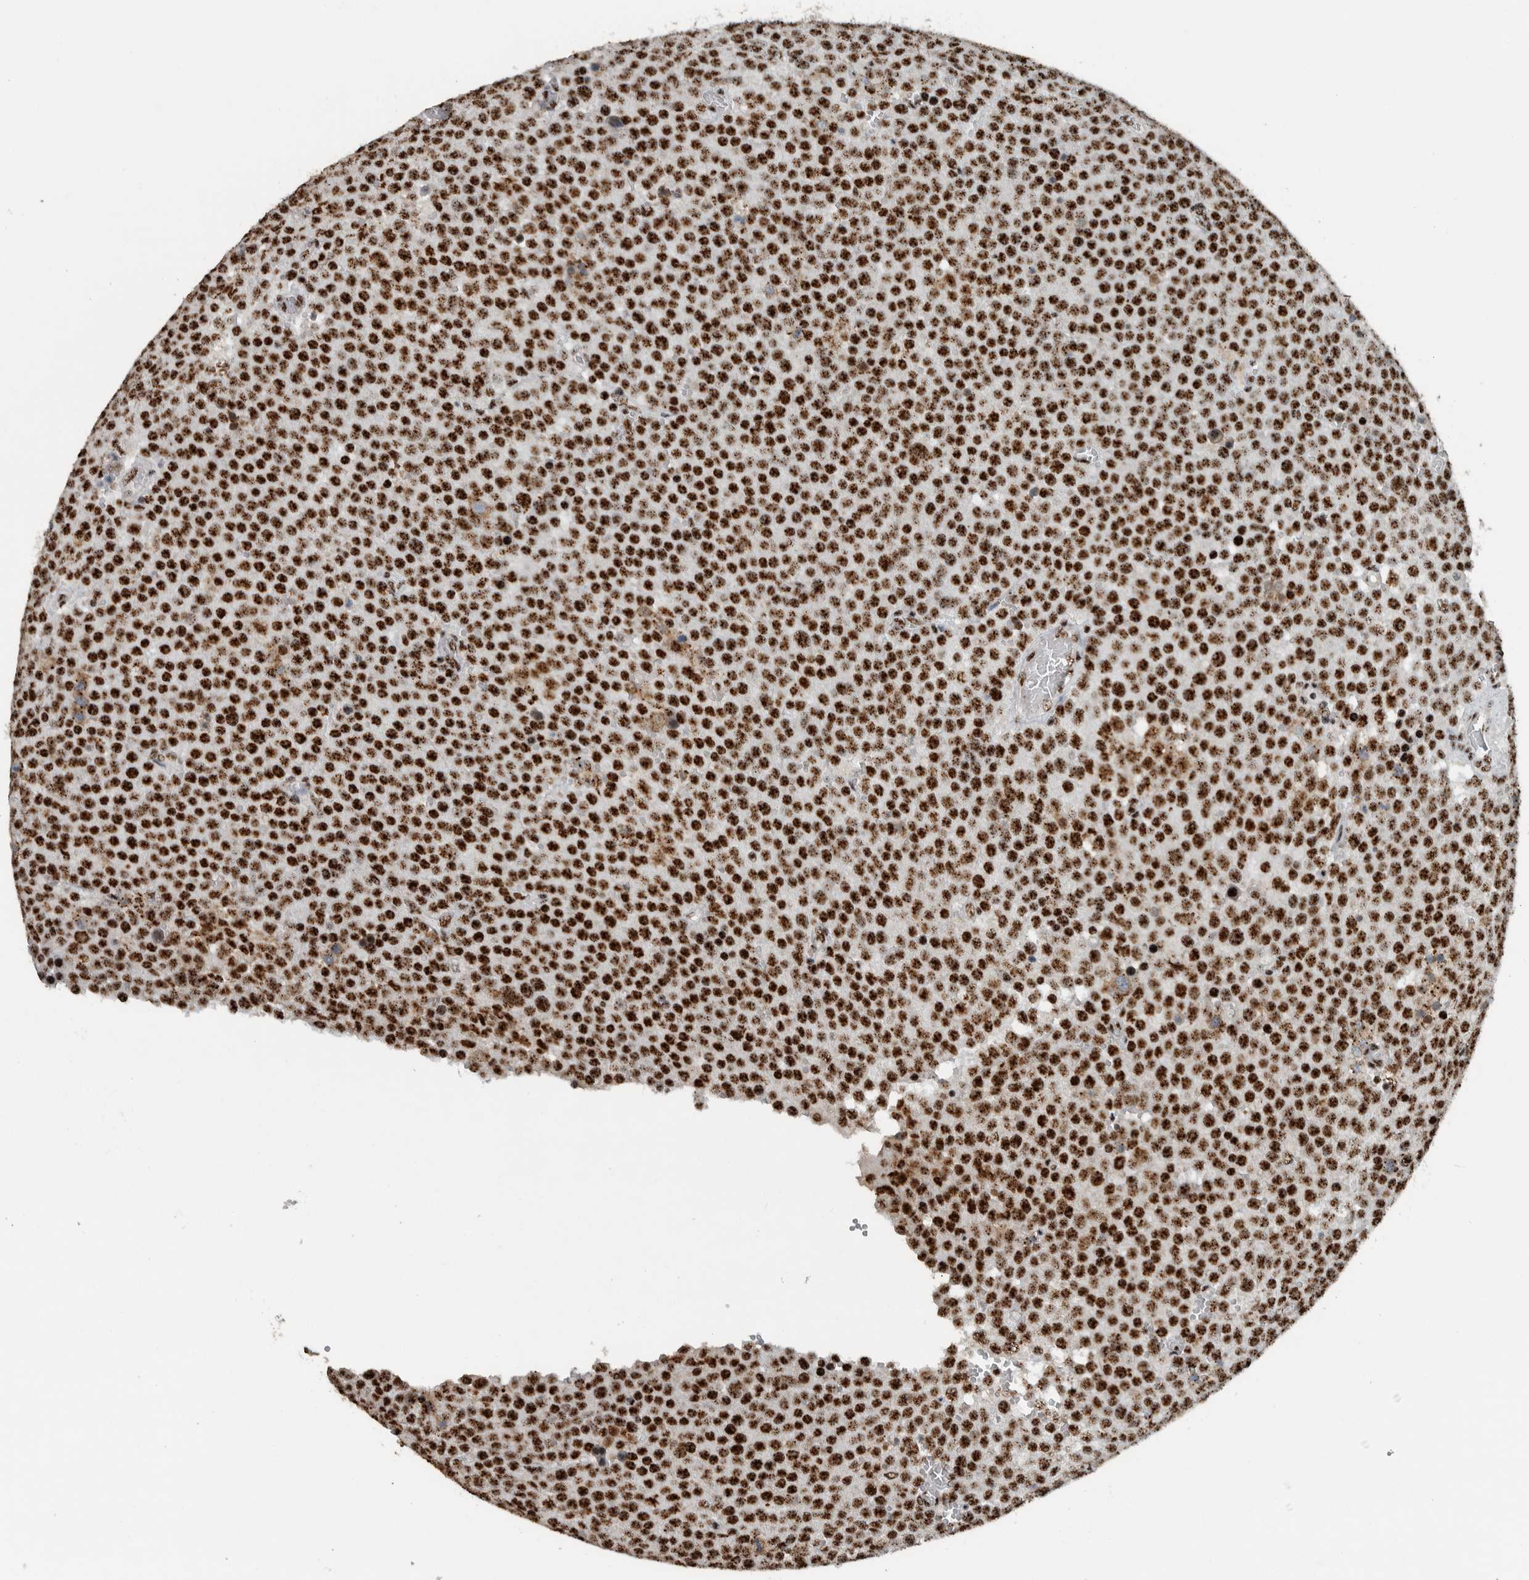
{"staining": {"intensity": "strong", "quantity": ">75%", "location": "nuclear"}, "tissue": "testis cancer", "cell_type": "Tumor cells", "image_type": "cancer", "snomed": [{"axis": "morphology", "description": "Normal tissue, NOS"}, {"axis": "morphology", "description": "Seminoma, NOS"}, {"axis": "topography", "description": "Testis"}], "caption": "High-magnification brightfield microscopy of testis cancer stained with DAB (brown) and counterstained with hematoxylin (blue). tumor cells exhibit strong nuclear positivity is present in about>75% of cells.", "gene": "SON", "patient": {"sex": "male", "age": 71}}